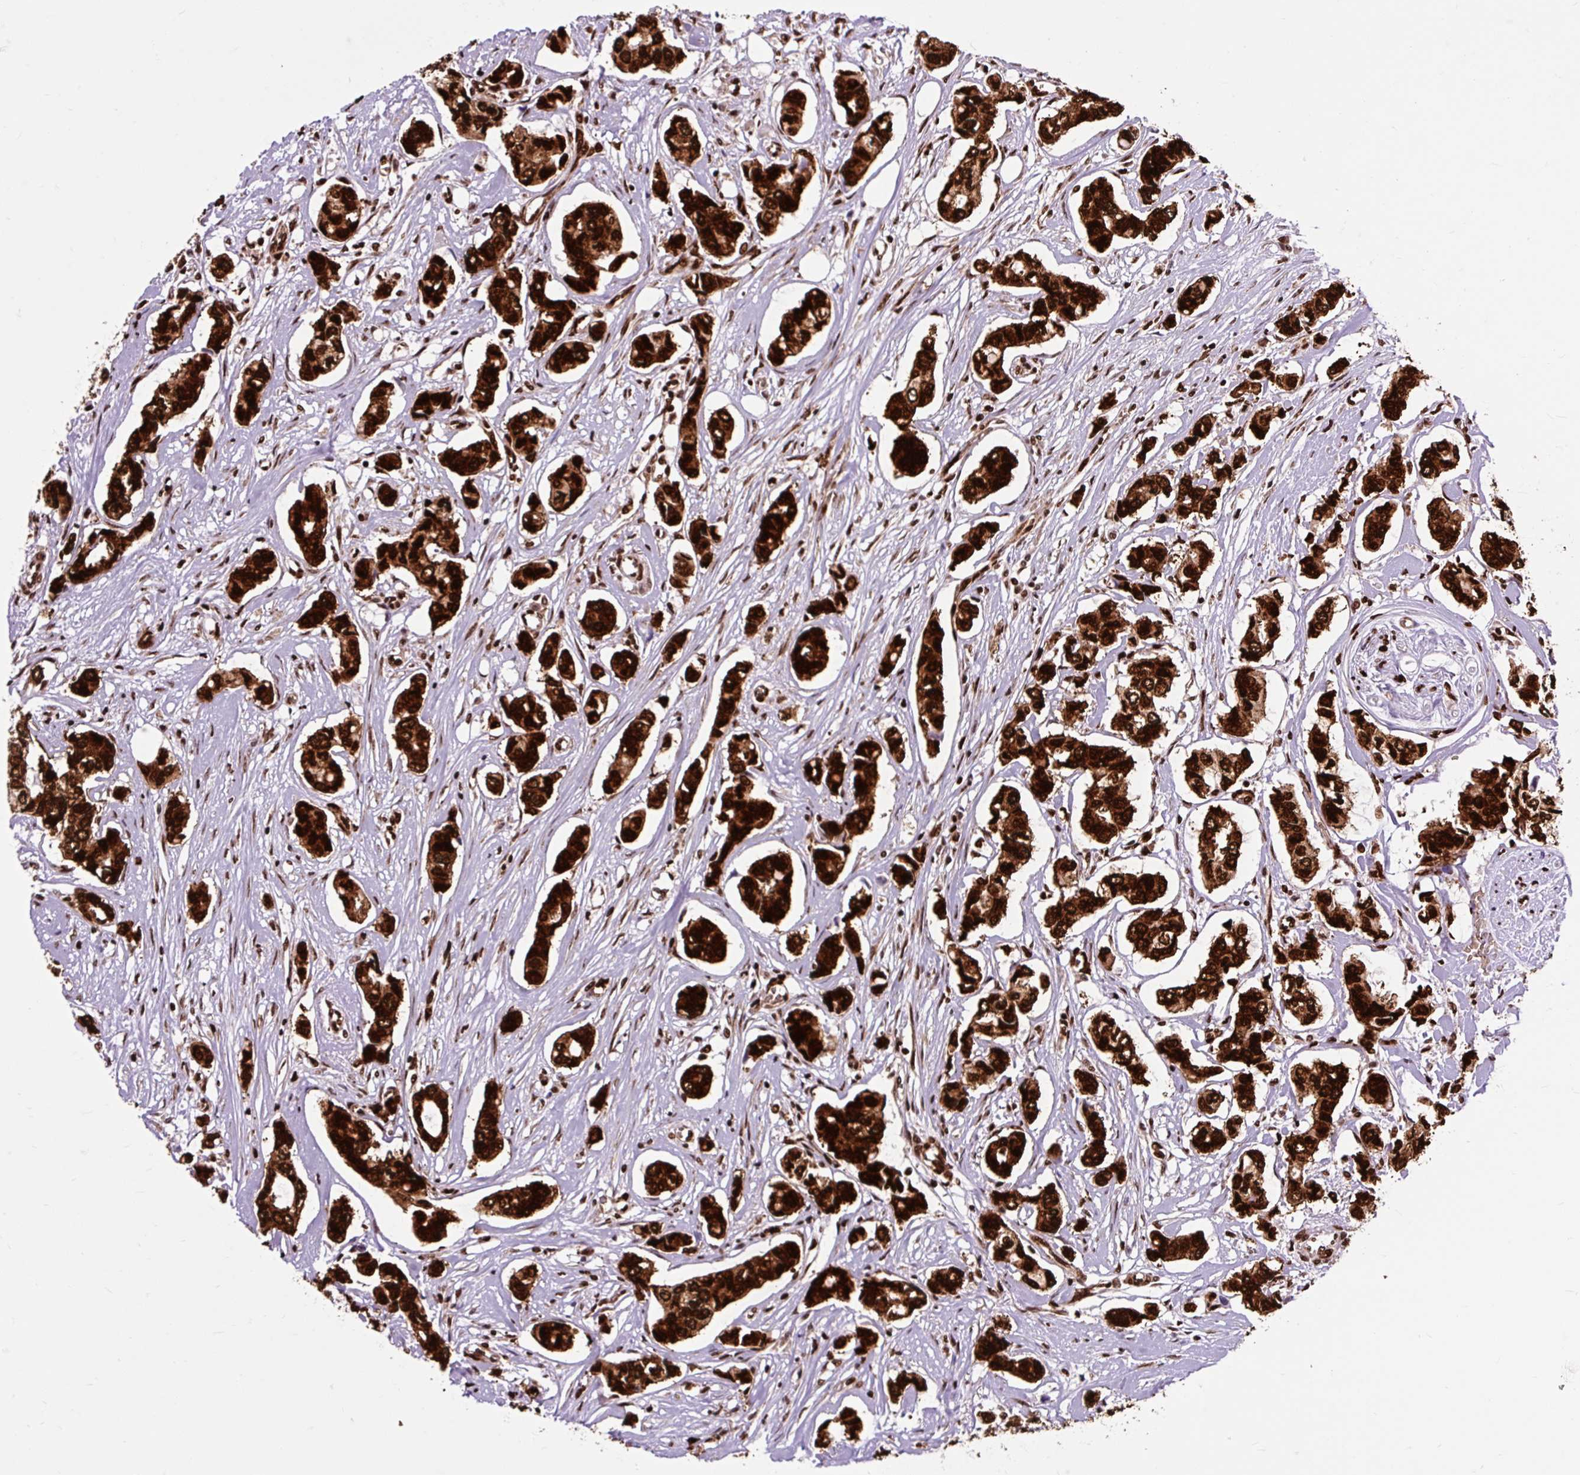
{"staining": {"intensity": "strong", "quantity": ">75%", "location": "cytoplasmic/membranous,nuclear"}, "tissue": "breast cancer", "cell_type": "Tumor cells", "image_type": "cancer", "snomed": [{"axis": "morphology", "description": "Duct carcinoma"}, {"axis": "topography", "description": "Breast"}], "caption": "Protein expression analysis of human breast intraductal carcinoma reveals strong cytoplasmic/membranous and nuclear expression in about >75% of tumor cells.", "gene": "FUS", "patient": {"sex": "female", "age": 73}}